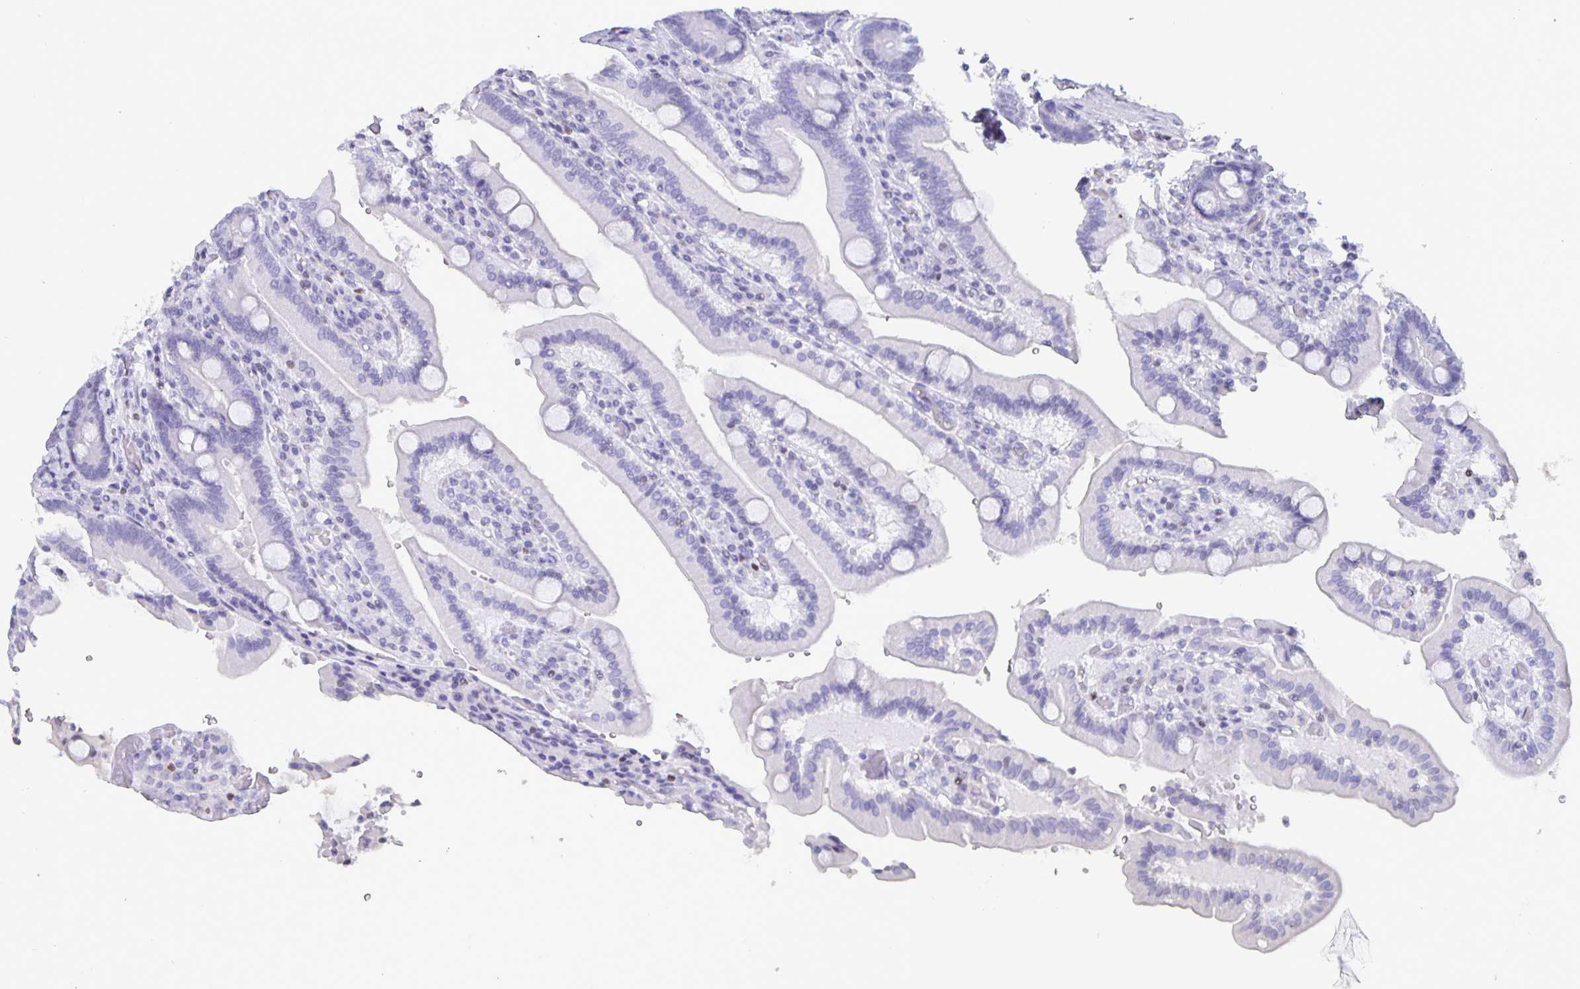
{"staining": {"intensity": "negative", "quantity": "none", "location": "none"}, "tissue": "duodenum", "cell_type": "Glandular cells", "image_type": "normal", "snomed": [{"axis": "morphology", "description": "Normal tissue, NOS"}, {"axis": "topography", "description": "Duodenum"}], "caption": "Photomicrograph shows no significant protein positivity in glandular cells of unremarkable duodenum.", "gene": "SATB2", "patient": {"sex": "female", "age": 62}}